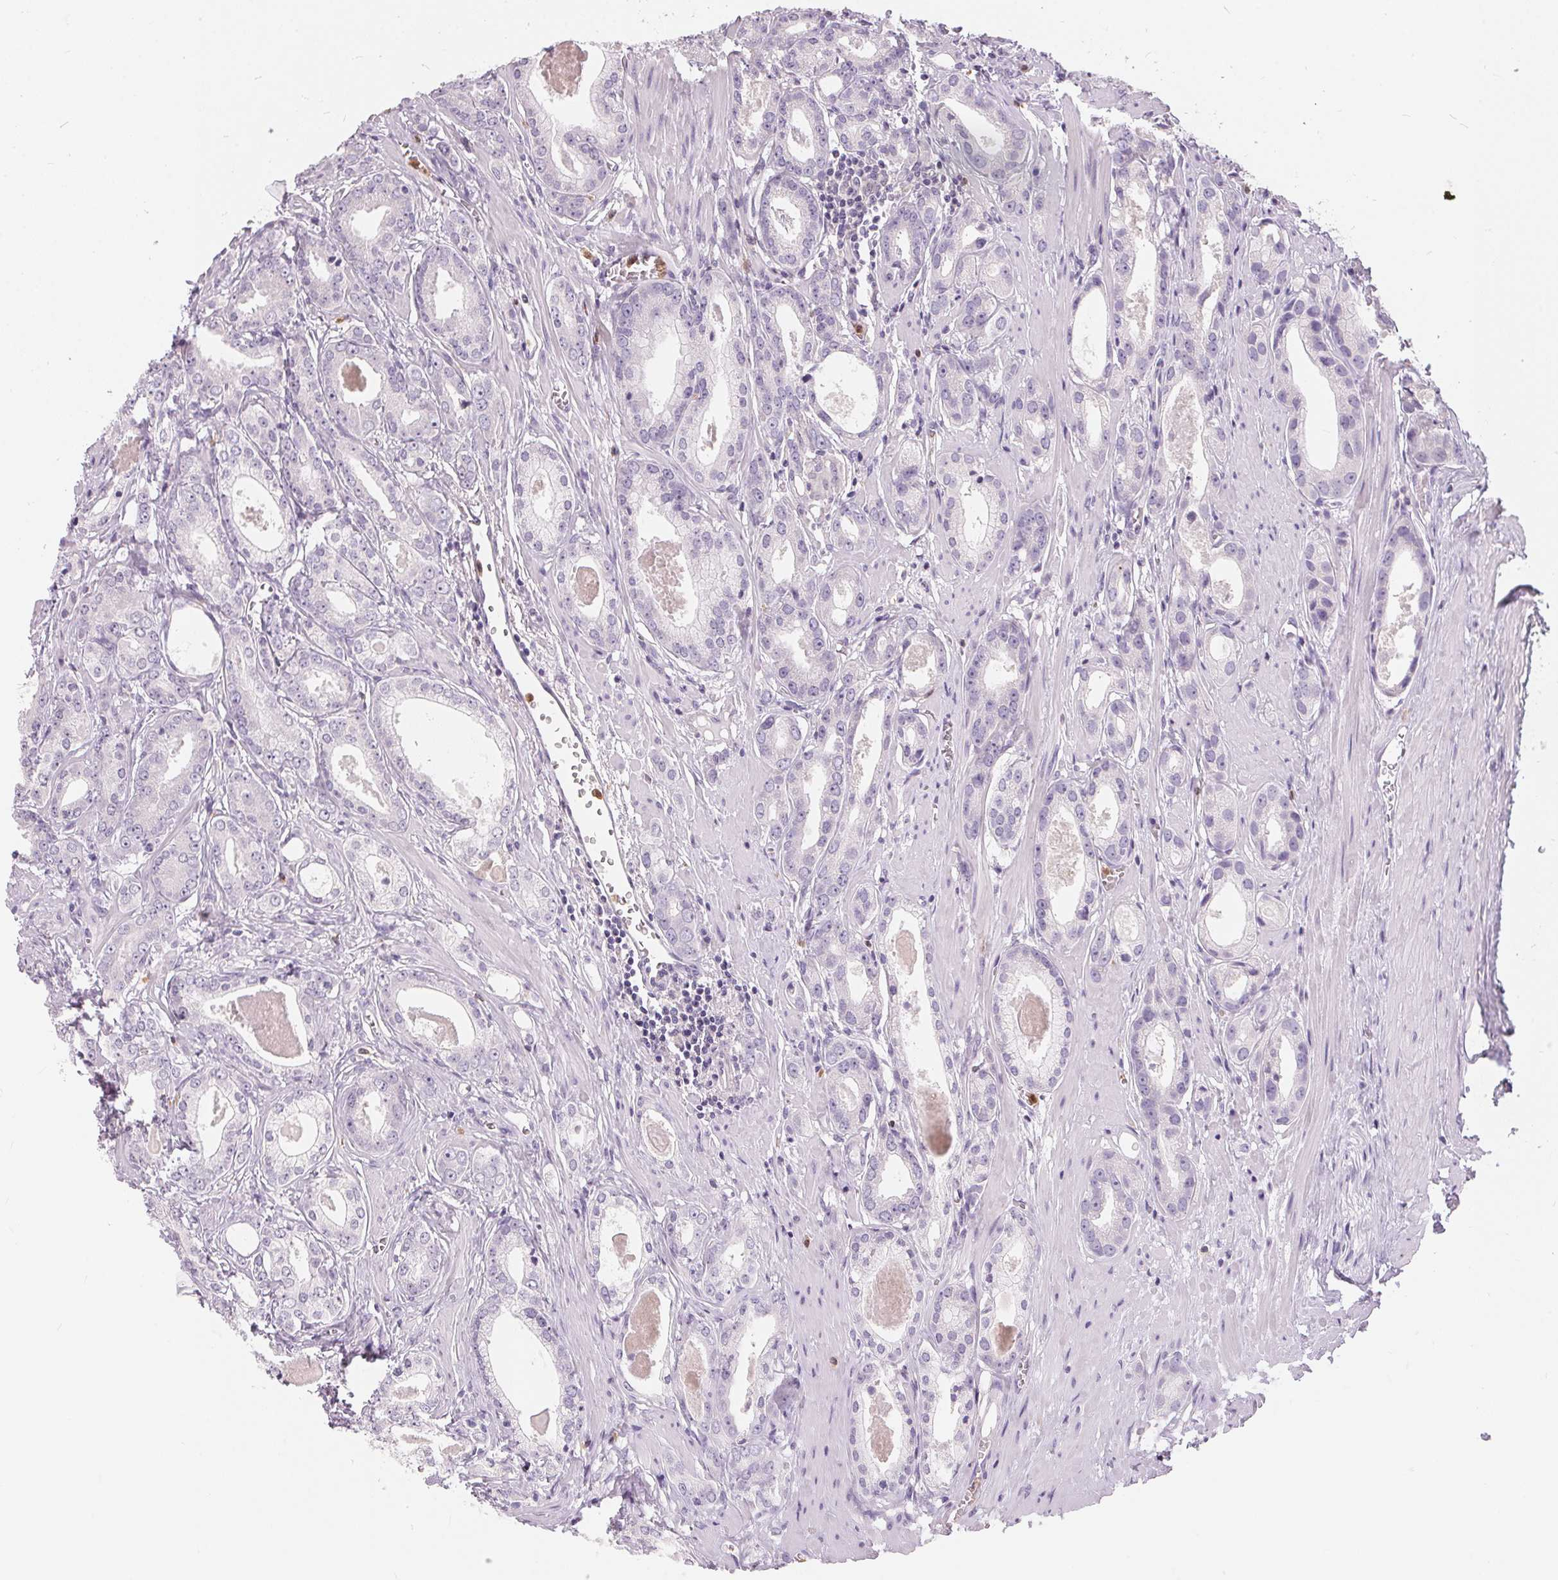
{"staining": {"intensity": "negative", "quantity": "none", "location": "none"}, "tissue": "prostate cancer", "cell_type": "Tumor cells", "image_type": "cancer", "snomed": [{"axis": "morphology", "description": "Adenocarcinoma, NOS"}, {"axis": "morphology", "description": "Adenocarcinoma, Low grade"}, {"axis": "topography", "description": "Prostate"}], "caption": "Protein analysis of adenocarcinoma (prostate) demonstrates no significant expression in tumor cells.", "gene": "SERPINB1", "patient": {"sex": "male", "age": 64}}